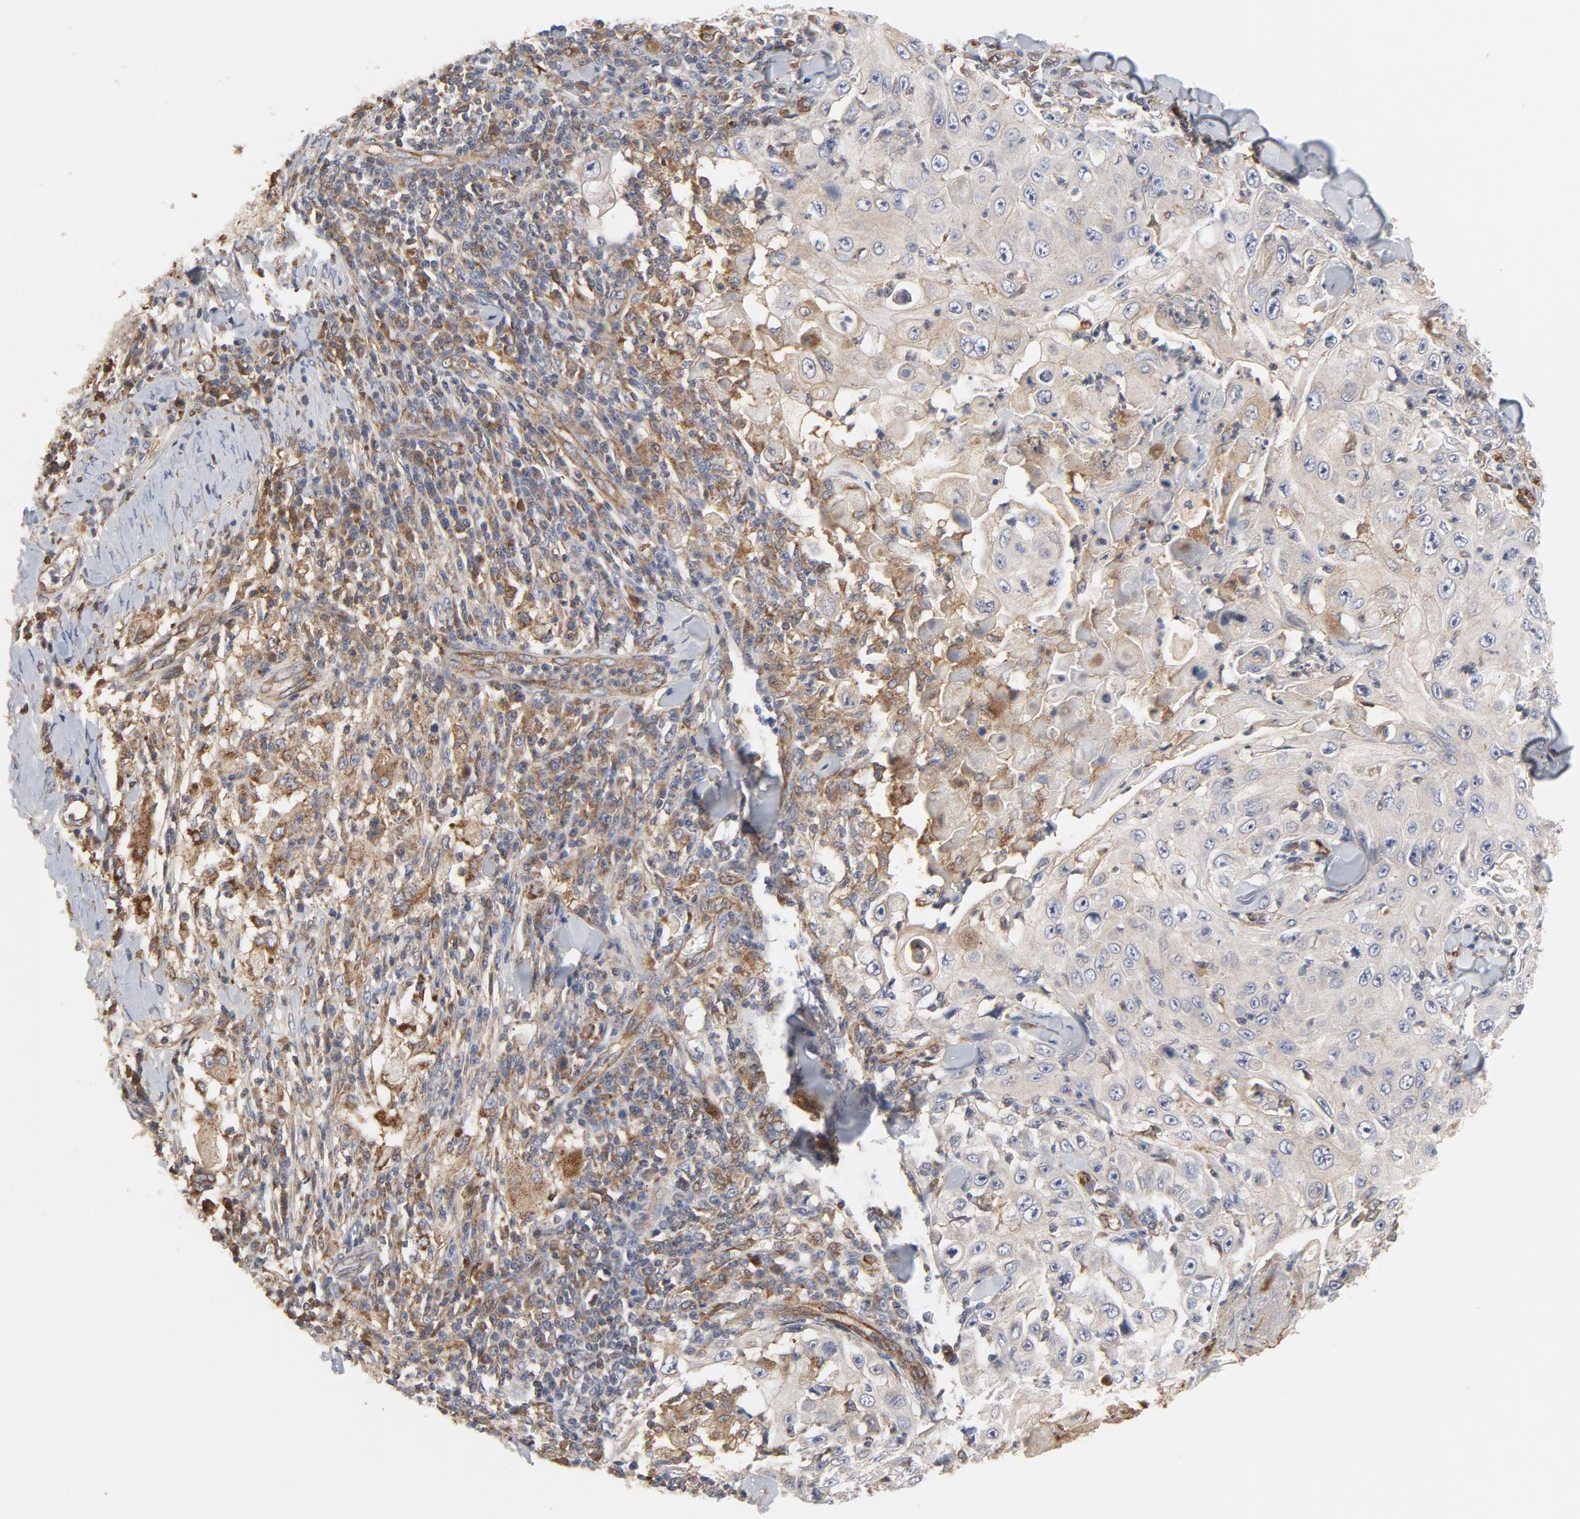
{"staining": {"intensity": "moderate", "quantity": ">75%", "location": "cytoplasmic/membranous"}, "tissue": "skin cancer", "cell_type": "Tumor cells", "image_type": "cancer", "snomed": [{"axis": "morphology", "description": "Squamous cell carcinoma, NOS"}, {"axis": "topography", "description": "Skin"}], "caption": "Immunohistochemistry image of neoplastic tissue: skin squamous cell carcinoma stained using immunohistochemistry (IHC) shows medium levels of moderate protein expression localized specifically in the cytoplasmic/membranous of tumor cells, appearing as a cytoplasmic/membranous brown color.", "gene": "RAPGEF4", "patient": {"sex": "male", "age": 86}}